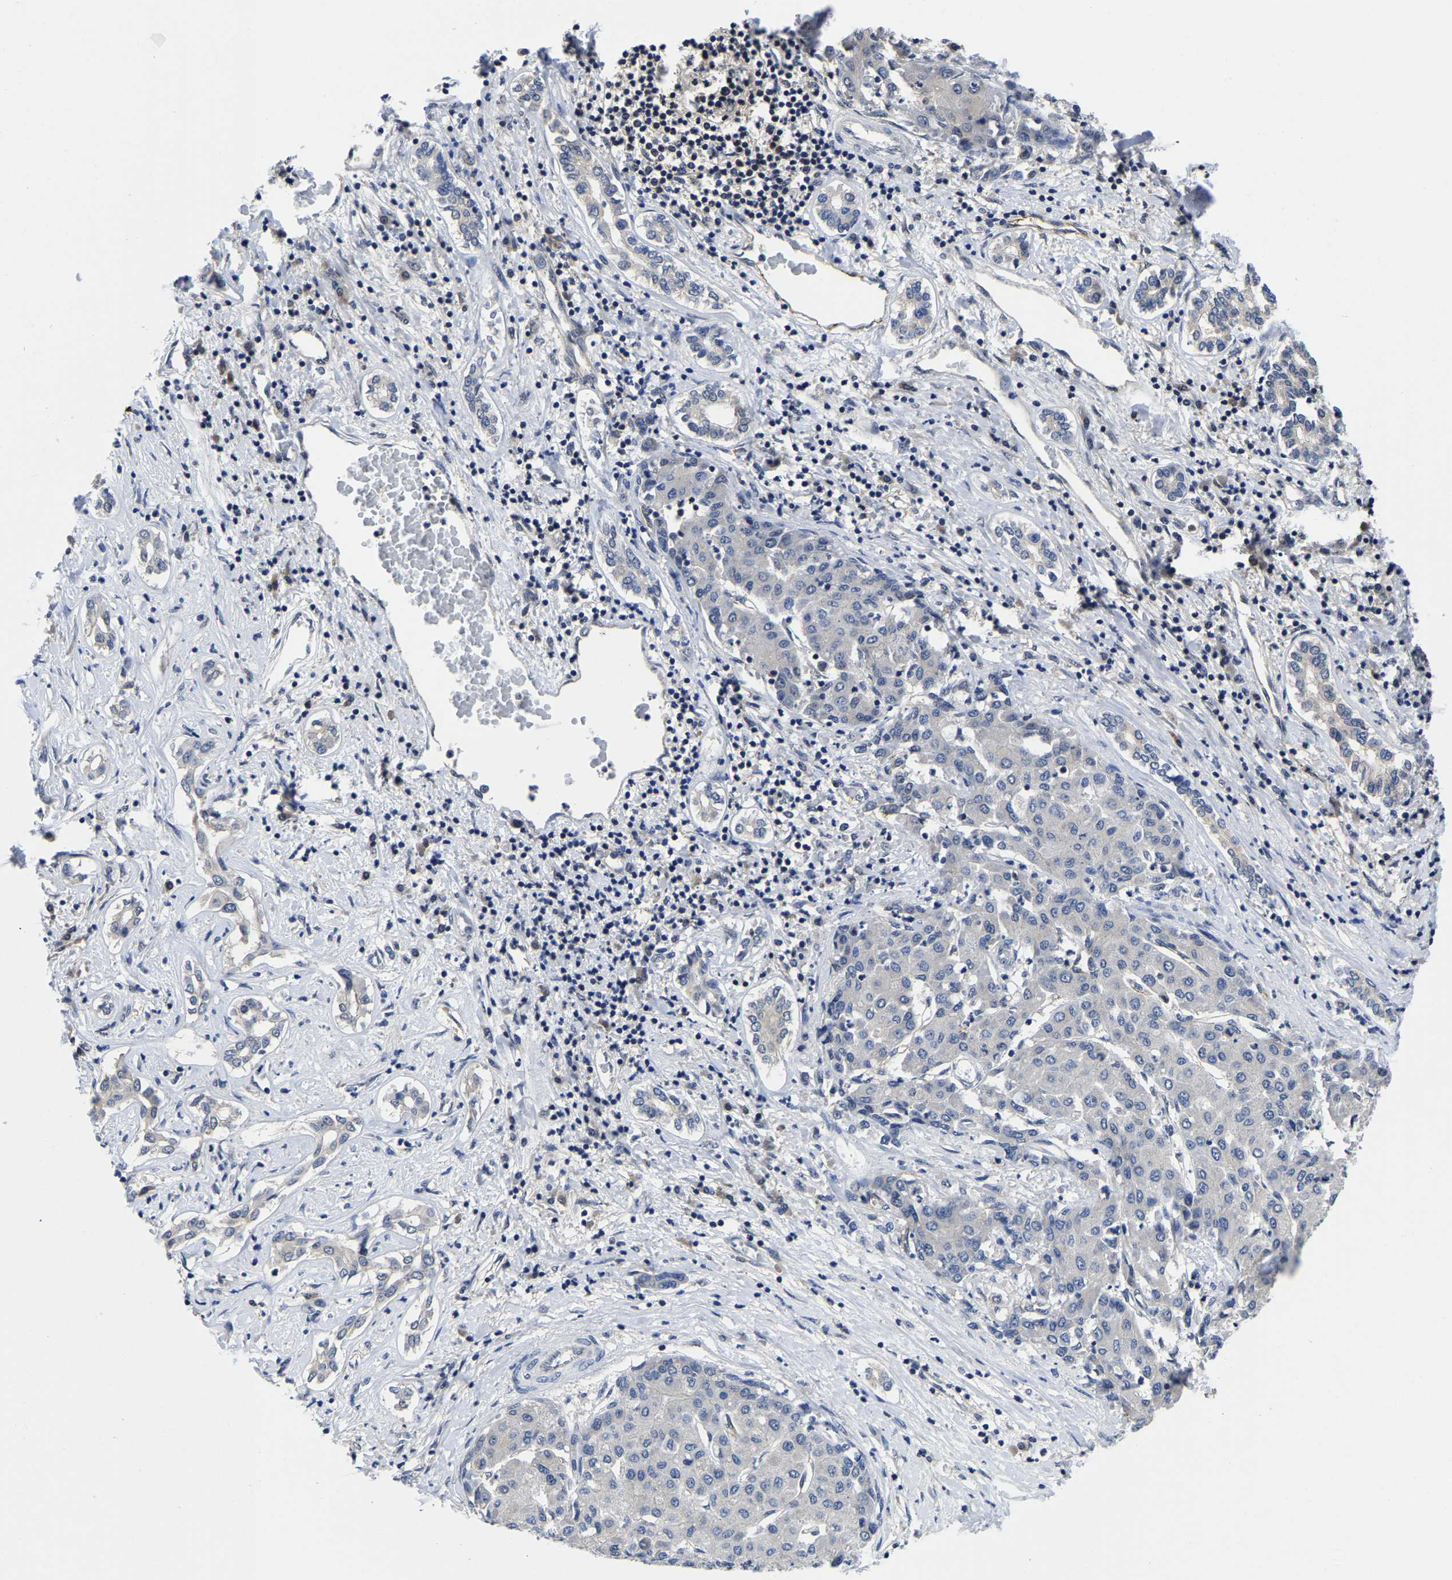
{"staining": {"intensity": "negative", "quantity": "none", "location": "none"}, "tissue": "liver cancer", "cell_type": "Tumor cells", "image_type": "cancer", "snomed": [{"axis": "morphology", "description": "Carcinoma, Hepatocellular, NOS"}, {"axis": "topography", "description": "Liver"}], "caption": "Immunohistochemical staining of liver cancer reveals no significant staining in tumor cells. (DAB (3,3'-diaminobenzidine) IHC visualized using brightfield microscopy, high magnification).", "gene": "MCOLN2", "patient": {"sex": "male", "age": 65}}